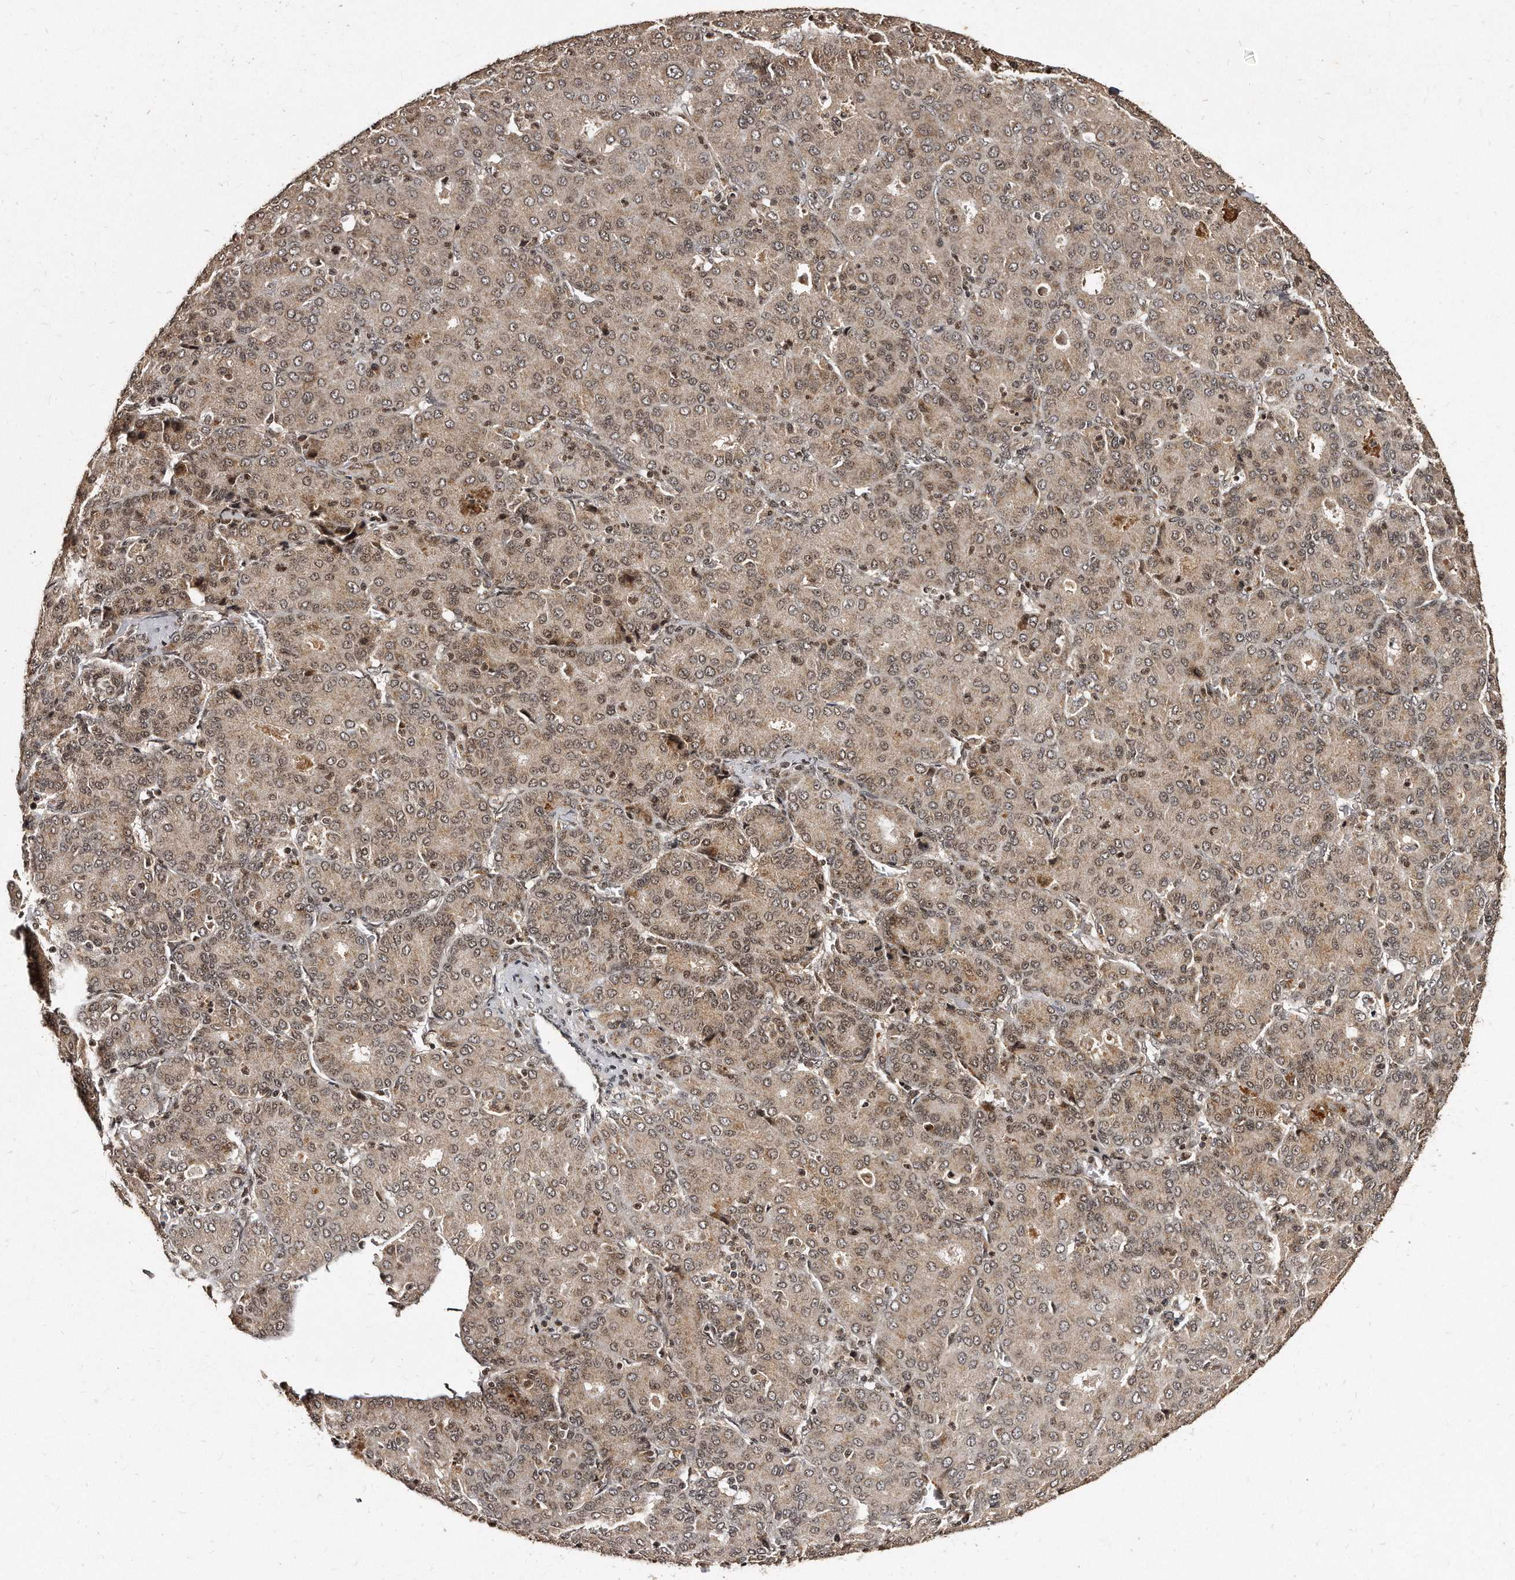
{"staining": {"intensity": "weak", "quantity": ">75%", "location": "cytoplasmic/membranous,nuclear"}, "tissue": "liver cancer", "cell_type": "Tumor cells", "image_type": "cancer", "snomed": [{"axis": "morphology", "description": "Carcinoma, Hepatocellular, NOS"}, {"axis": "topography", "description": "Liver"}], "caption": "A low amount of weak cytoplasmic/membranous and nuclear expression is appreciated in approximately >75% of tumor cells in hepatocellular carcinoma (liver) tissue.", "gene": "TSHR", "patient": {"sex": "male", "age": 65}}